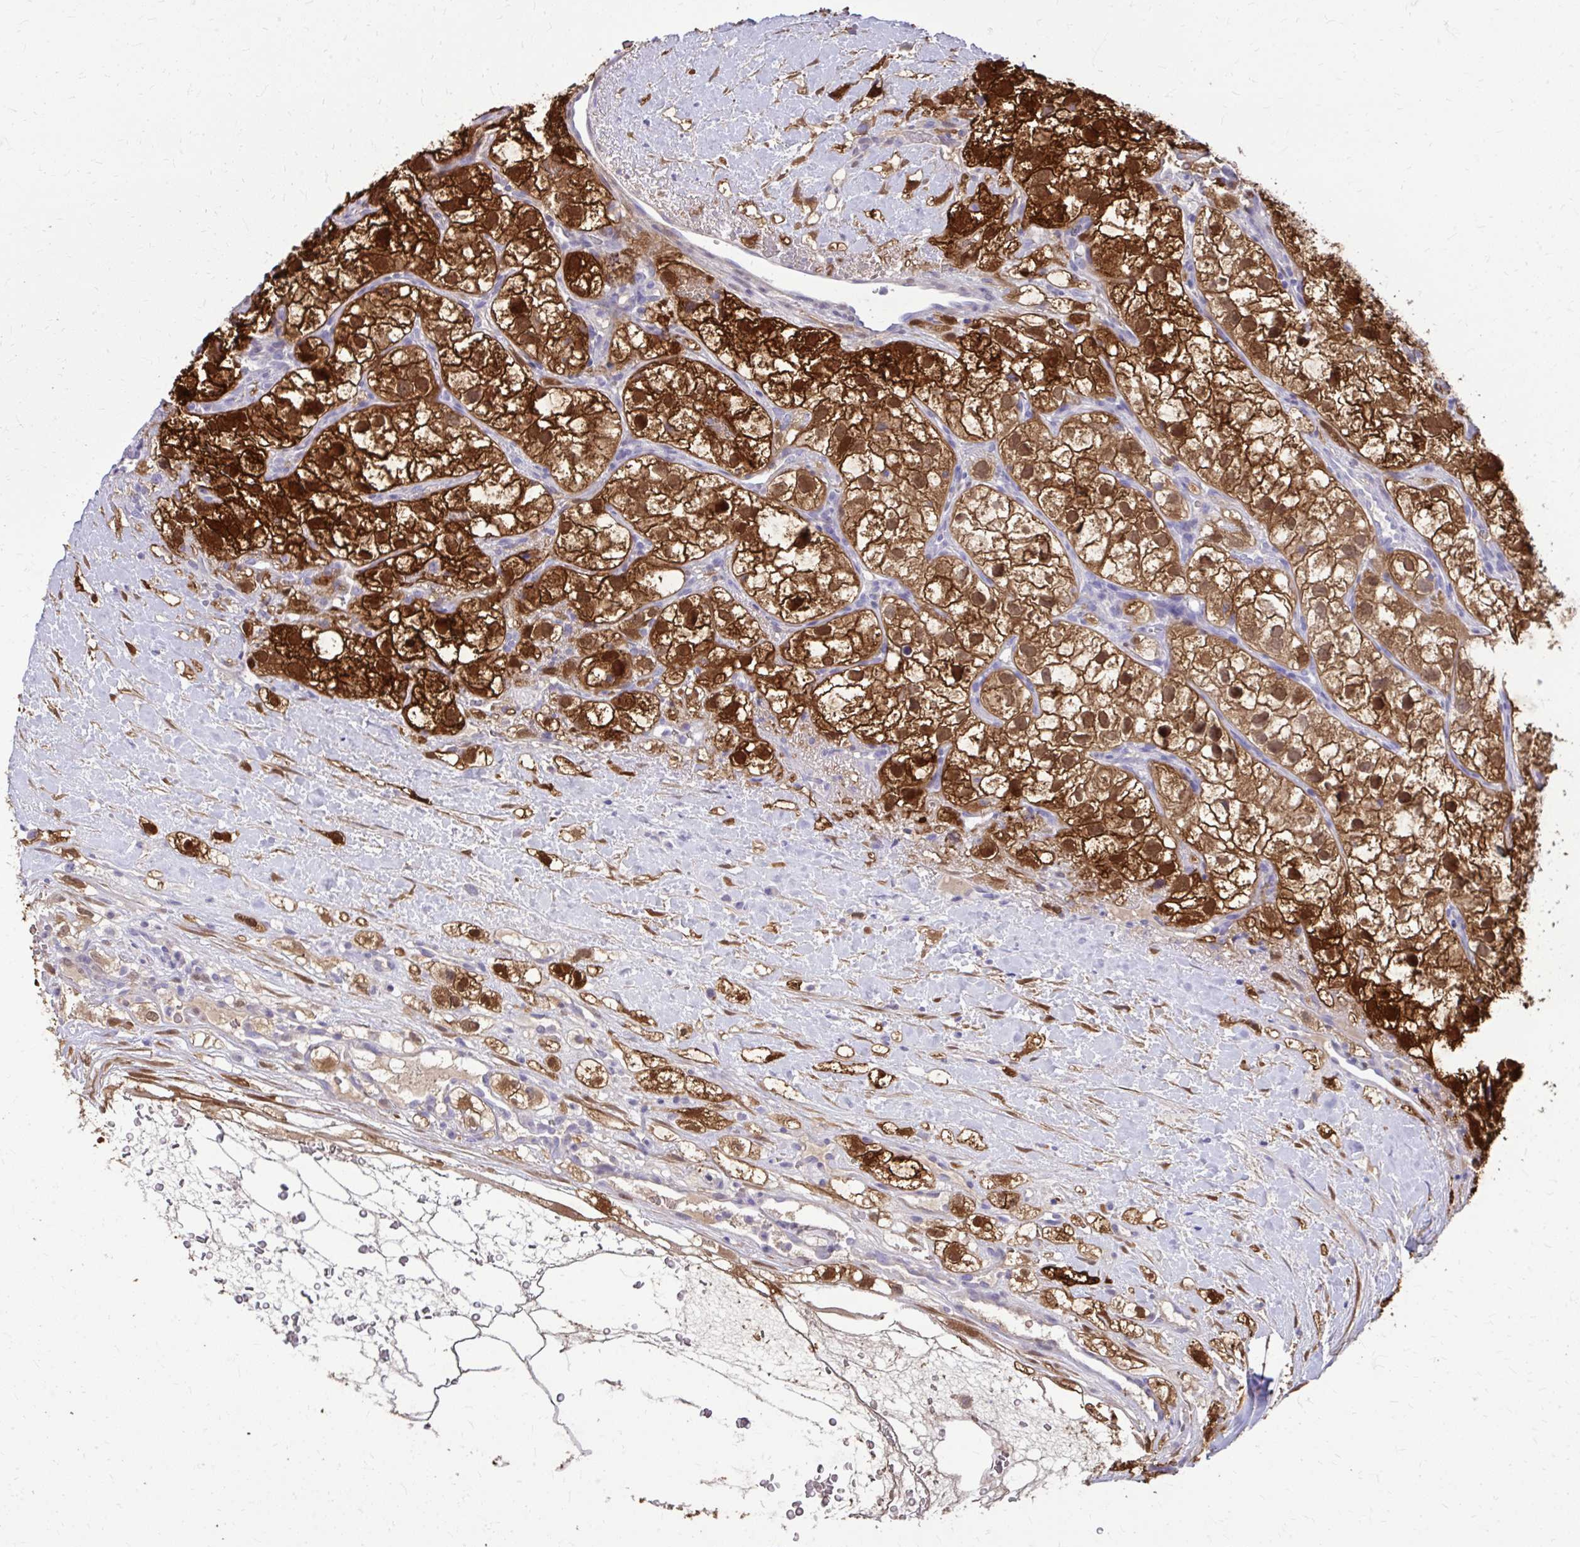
{"staining": {"intensity": "strong", "quantity": ">75%", "location": "cytoplasmic/membranous,nuclear"}, "tissue": "renal cancer", "cell_type": "Tumor cells", "image_type": "cancer", "snomed": [{"axis": "morphology", "description": "Adenocarcinoma, NOS"}, {"axis": "topography", "description": "Kidney"}], "caption": "Renal cancer stained with immunohistochemistry (IHC) demonstrates strong cytoplasmic/membranous and nuclear expression in approximately >75% of tumor cells. Nuclei are stained in blue.", "gene": "NNMT", "patient": {"sex": "male", "age": 59}}